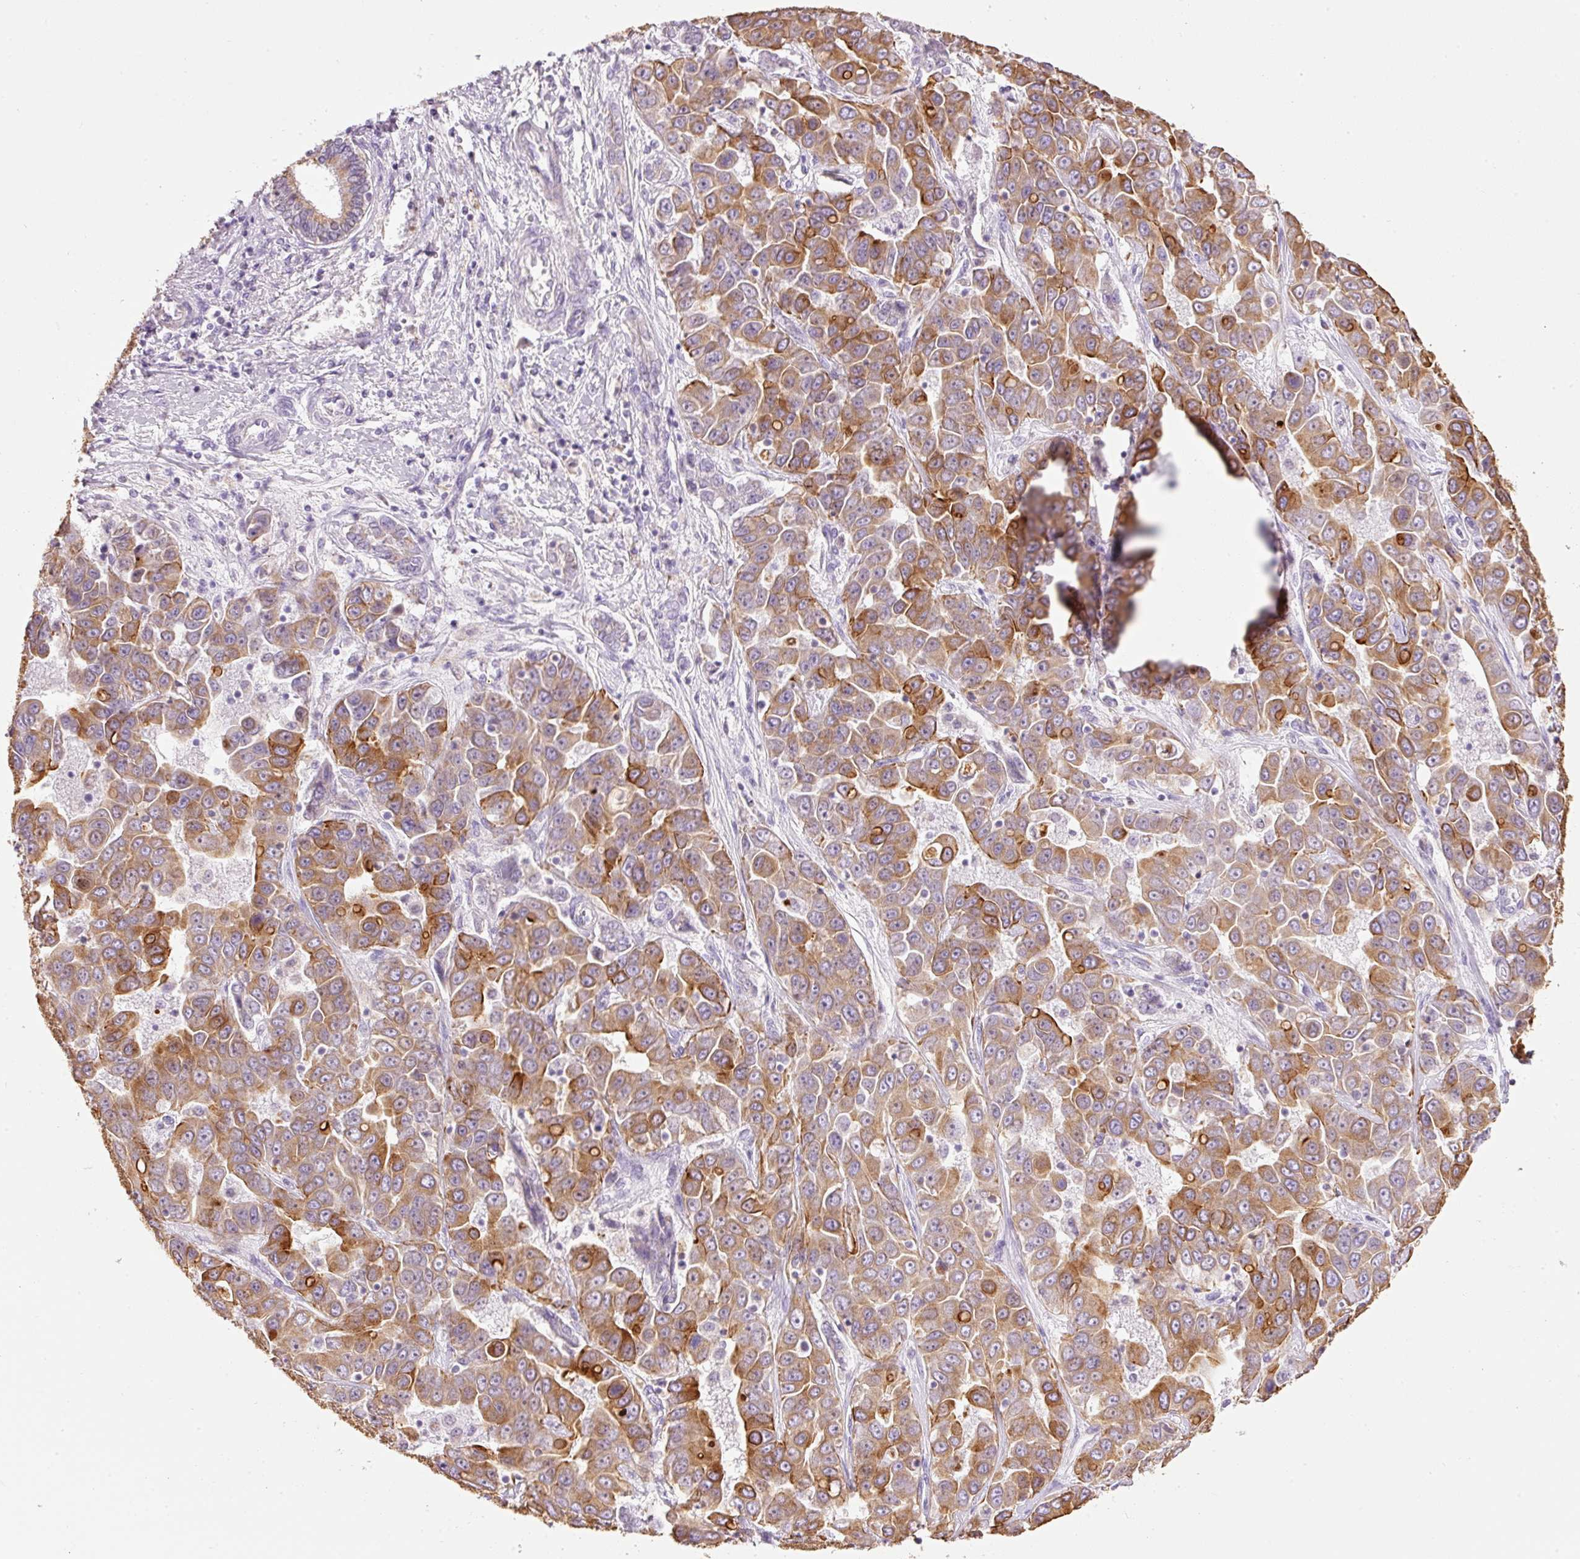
{"staining": {"intensity": "moderate", "quantity": ">75%", "location": "cytoplasmic/membranous"}, "tissue": "liver cancer", "cell_type": "Tumor cells", "image_type": "cancer", "snomed": [{"axis": "morphology", "description": "Cholangiocarcinoma"}, {"axis": "topography", "description": "Liver"}], "caption": "Protein positivity by immunohistochemistry exhibits moderate cytoplasmic/membranous positivity in about >75% of tumor cells in liver cancer.", "gene": "CARD16", "patient": {"sex": "female", "age": 52}}